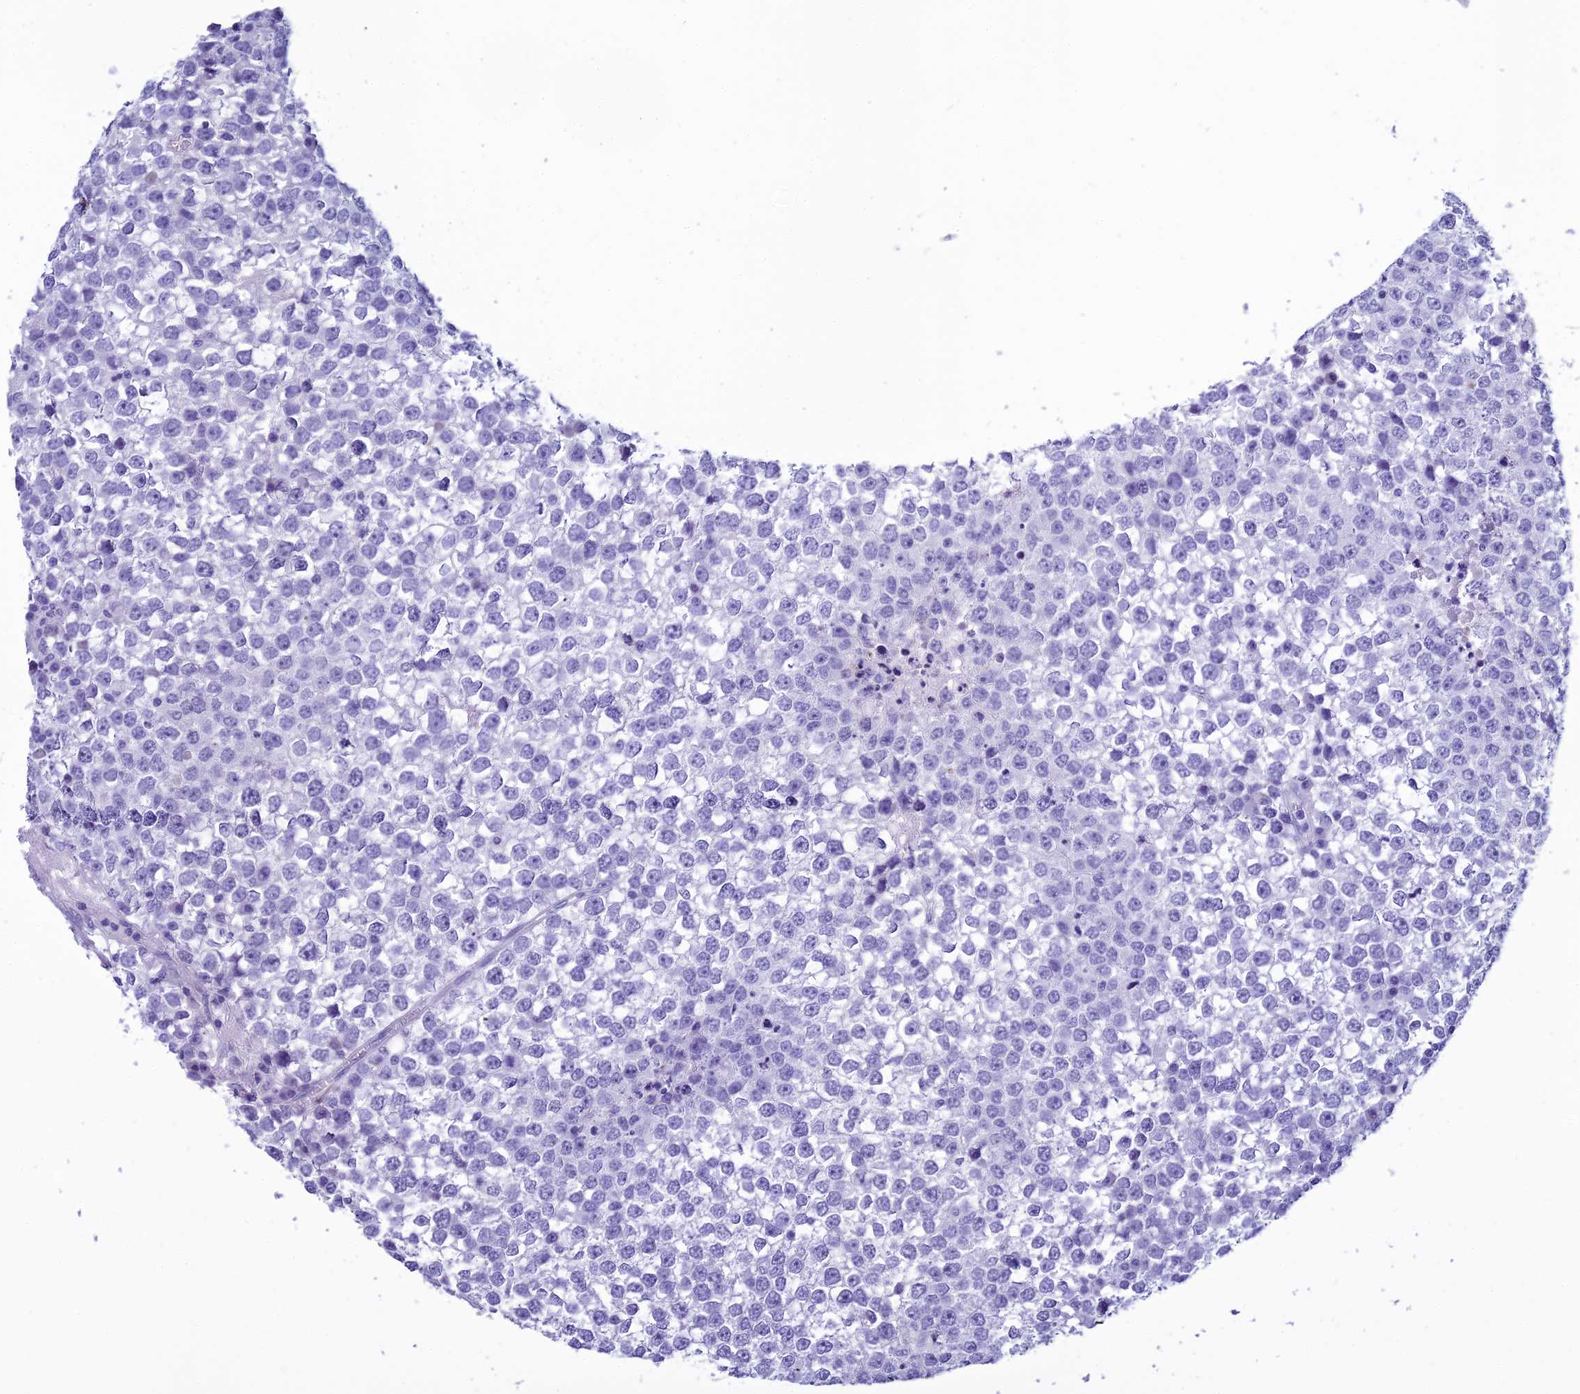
{"staining": {"intensity": "negative", "quantity": "none", "location": "none"}, "tissue": "testis cancer", "cell_type": "Tumor cells", "image_type": "cancer", "snomed": [{"axis": "morphology", "description": "Seminoma, NOS"}, {"axis": "topography", "description": "Testis"}], "caption": "Tumor cells are negative for protein expression in human testis seminoma.", "gene": "KCTD14", "patient": {"sex": "male", "age": 65}}